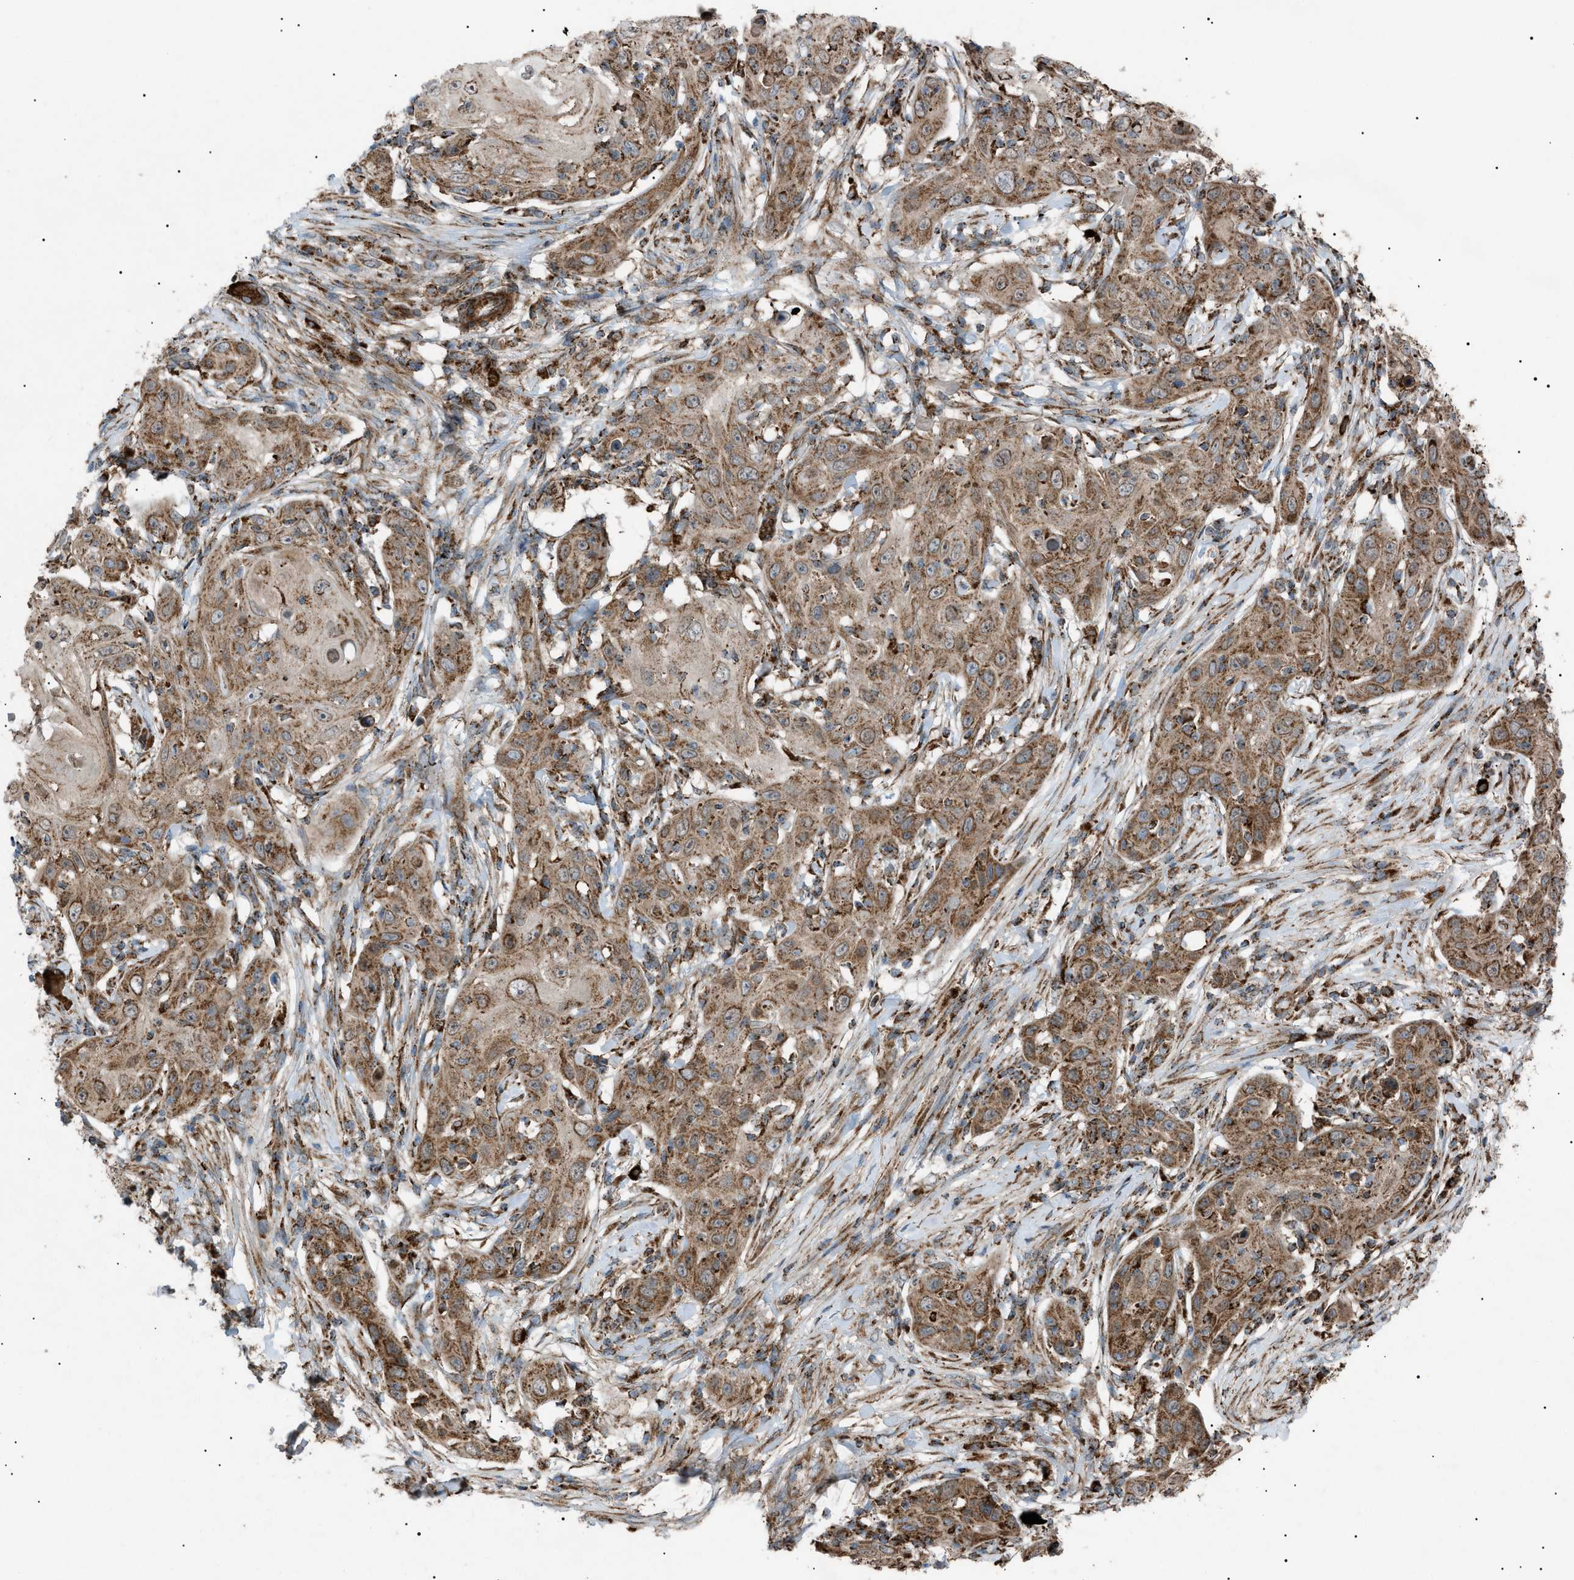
{"staining": {"intensity": "moderate", "quantity": ">75%", "location": "cytoplasmic/membranous"}, "tissue": "skin cancer", "cell_type": "Tumor cells", "image_type": "cancer", "snomed": [{"axis": "morphology", "description": "Squamous cell carcinoma, NOS"}, {"axis": "topography", "description": "Skin"}], "caption": "Protein staining reveals moderate cytoplasmic/membranous expression in approximately >75% of tumor cells in squamous cell carcinoma (skin).", "gene": "C1GALT1C1", "patient": {"sex": "female", "age": 88}}